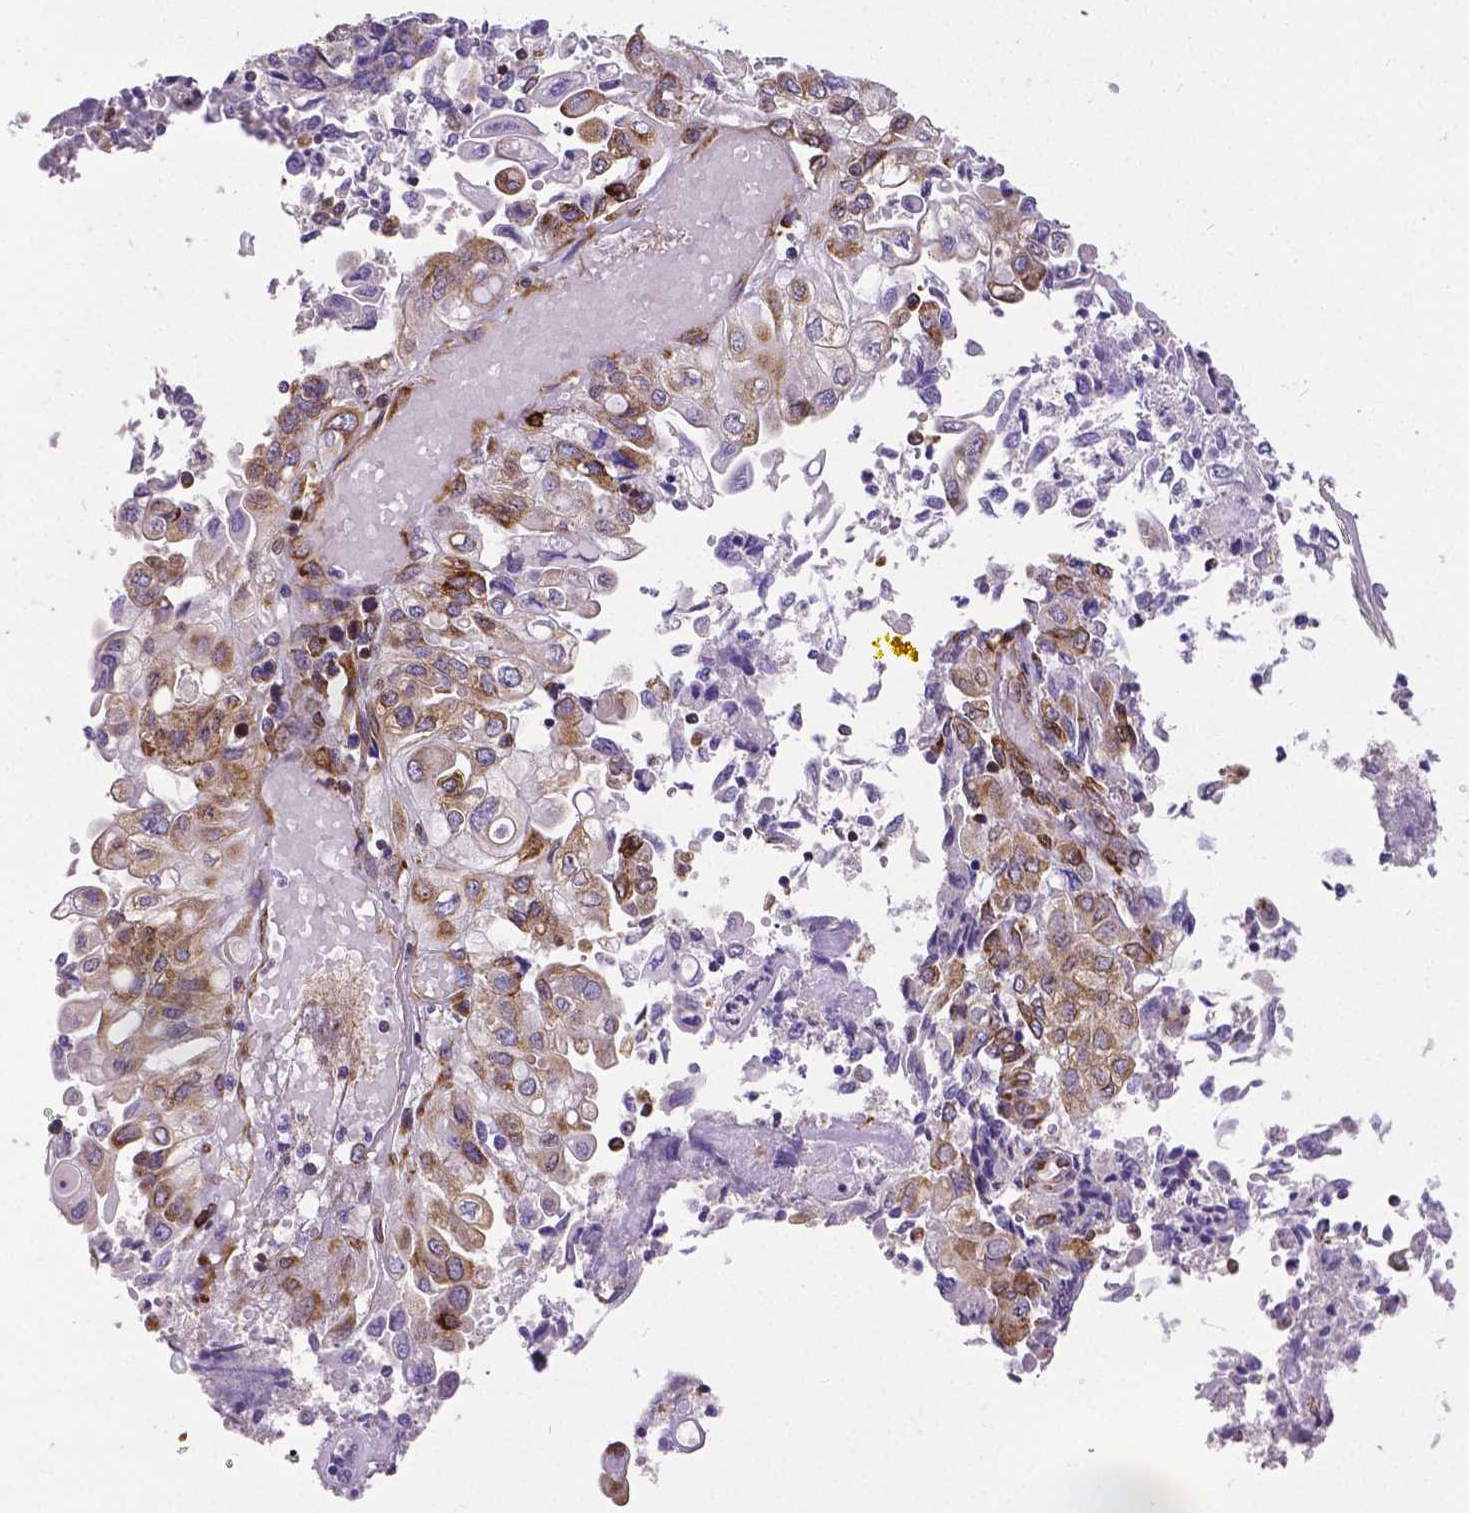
{"staining": {"intensity": "moderate", "quantity": "25%-75%", "location": "cytoplasmic/membranous"}, "tissue": "endometrial cancer", "cell_type": "Tumor cells", "image_type": "cancer", "snomed": [{"axis": "morphology", "description": "Adenocarcinoma, NOS"}, {"axis": "topography", "description": "Endometrium"}], "caption": "High-magnification brightfield microscopy of endometrial cancer (adenocarcinoma) stained with DAB (brown) and counterstained with hematoxylin (blue). tumor cells exhibit moderate cytoplasmic/membranous staining is appreciated in about25%-75% of cells. The protein of interest is stained brown, and the nuclei are stained in blue (DAB IHC with brightfield microscopy, high magnification).", "gene": "MTDH", "patient": {"sex": "female", "age": 54}}